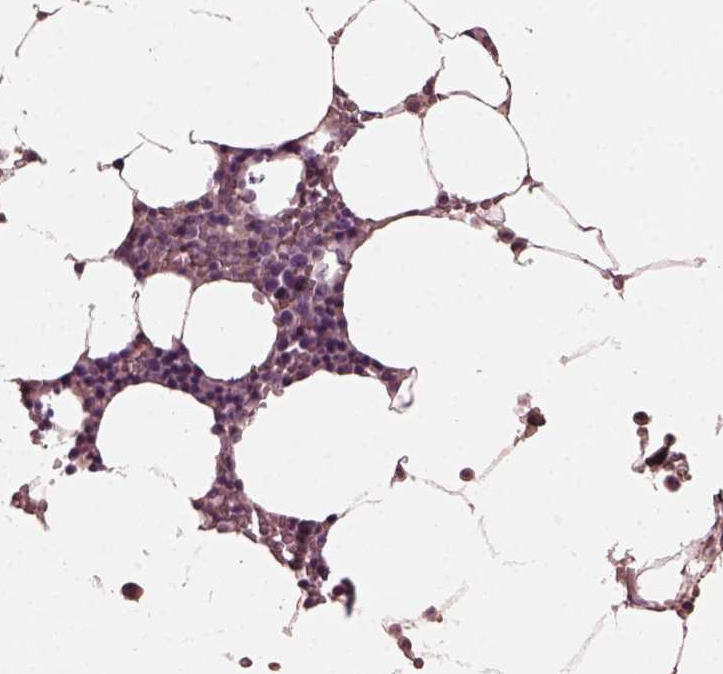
{"staining": {"intensity": "weak", "quantity": "<25%", "location": "cytoplasmic/membranous"}, "tissue": "bone marrow", "cell_type": "Hematopoietic cells", "image_type": "normal", "snomed": [{"axis": "morphology", "description": "Normal tissue, NOS"}, {"axis": "topography", "description": "Bone marrow"}], "caption": "DAB immunohistochemical staining of unremarkable human bone marrow exhibits no significant staining in hematopoietic cells.", "gene": "PORCN", "patient": {"sex": "female", "age": 52}}